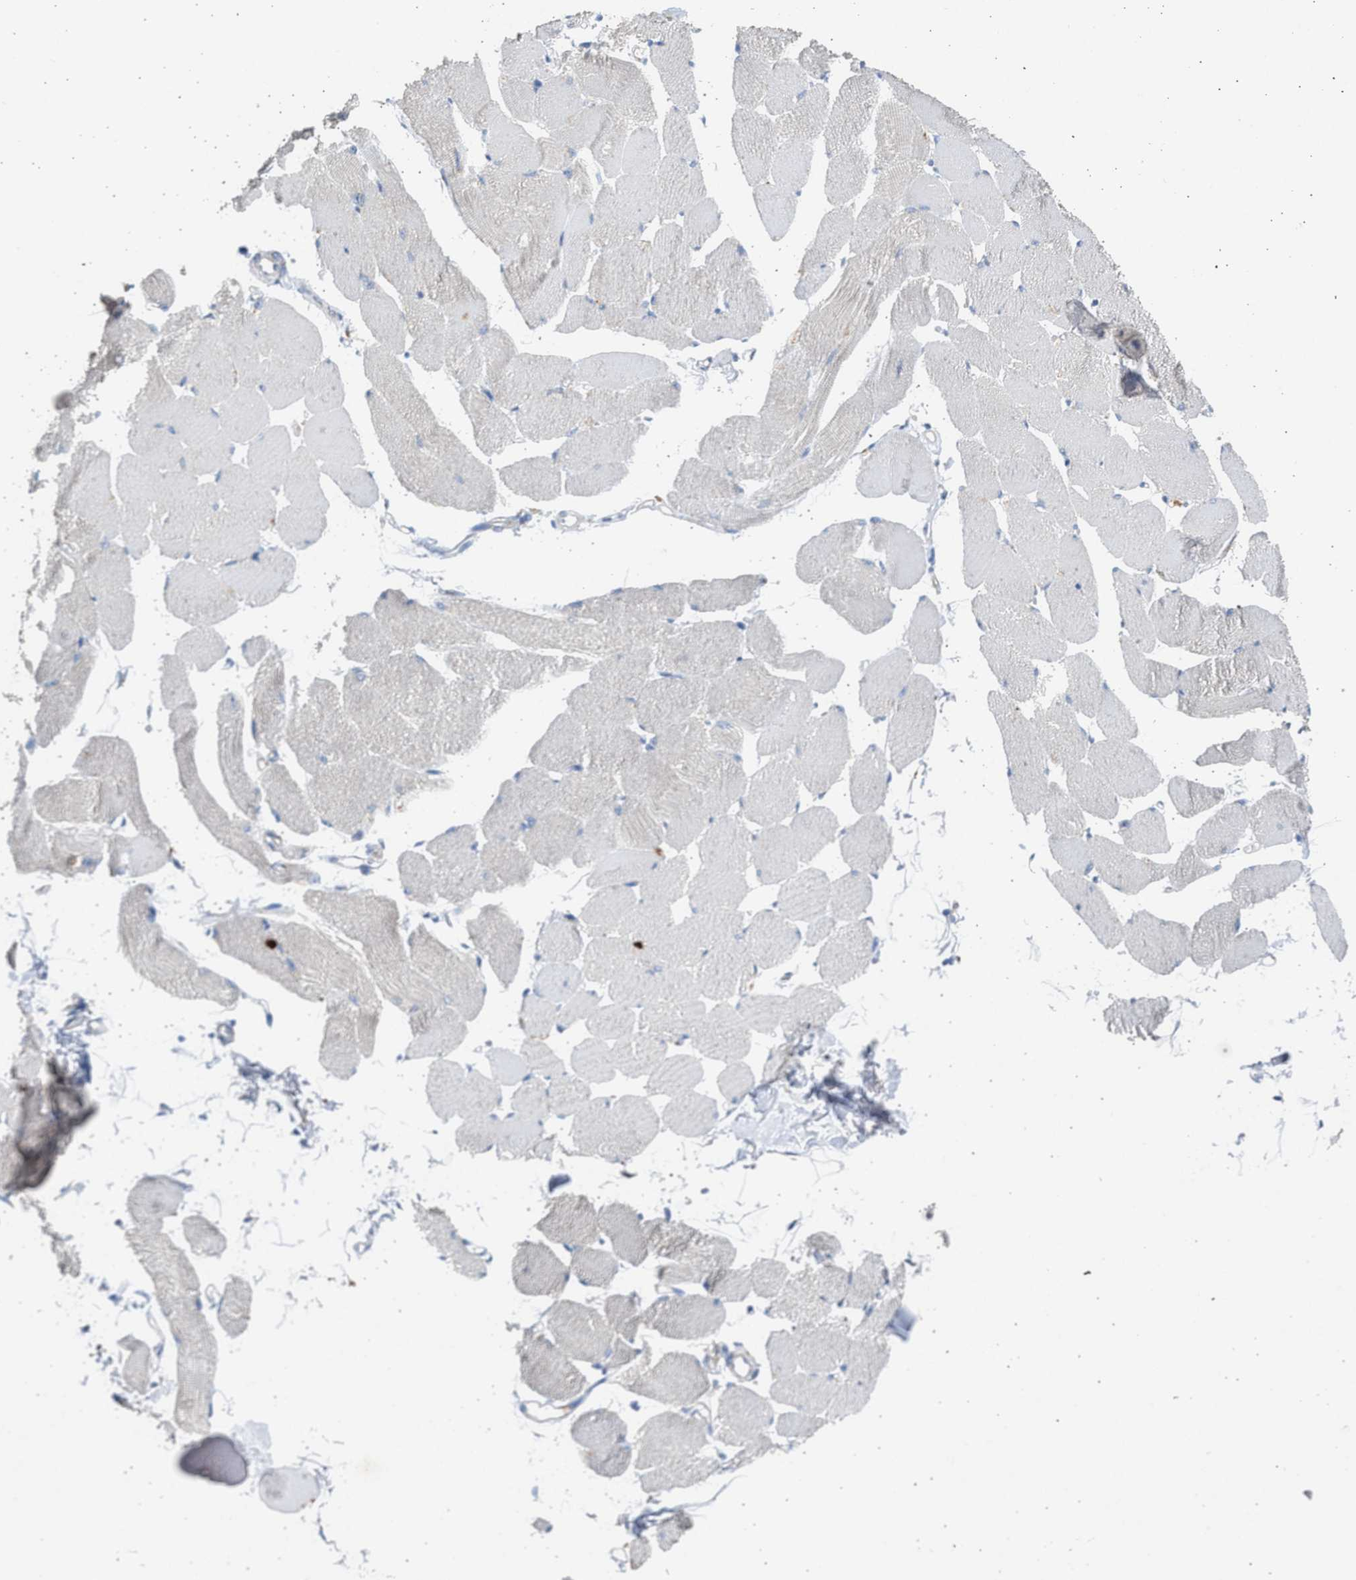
{"staining": {"intensity": "negative", "quantity": "none", "location": "none"}, "tissue": "skeletal muscle", "cell_type": "Myocytes", "image_type": "normal", "snomed": [{"axis": "morphology", "description": "Normal tissue, NOS"}, {"axis": "topography", "description": "Skeletal muscle"}, {"axis": "topography", "description": "Peripheral nerve tissue"}], "caption": "Immunohistochemistry (IHC) of normal skeletal muscle displays no positivity in myocytes. Nuclei are stained in blue.", "gene": "IPO8", "patient": {"sex": "female", "age": 84}}